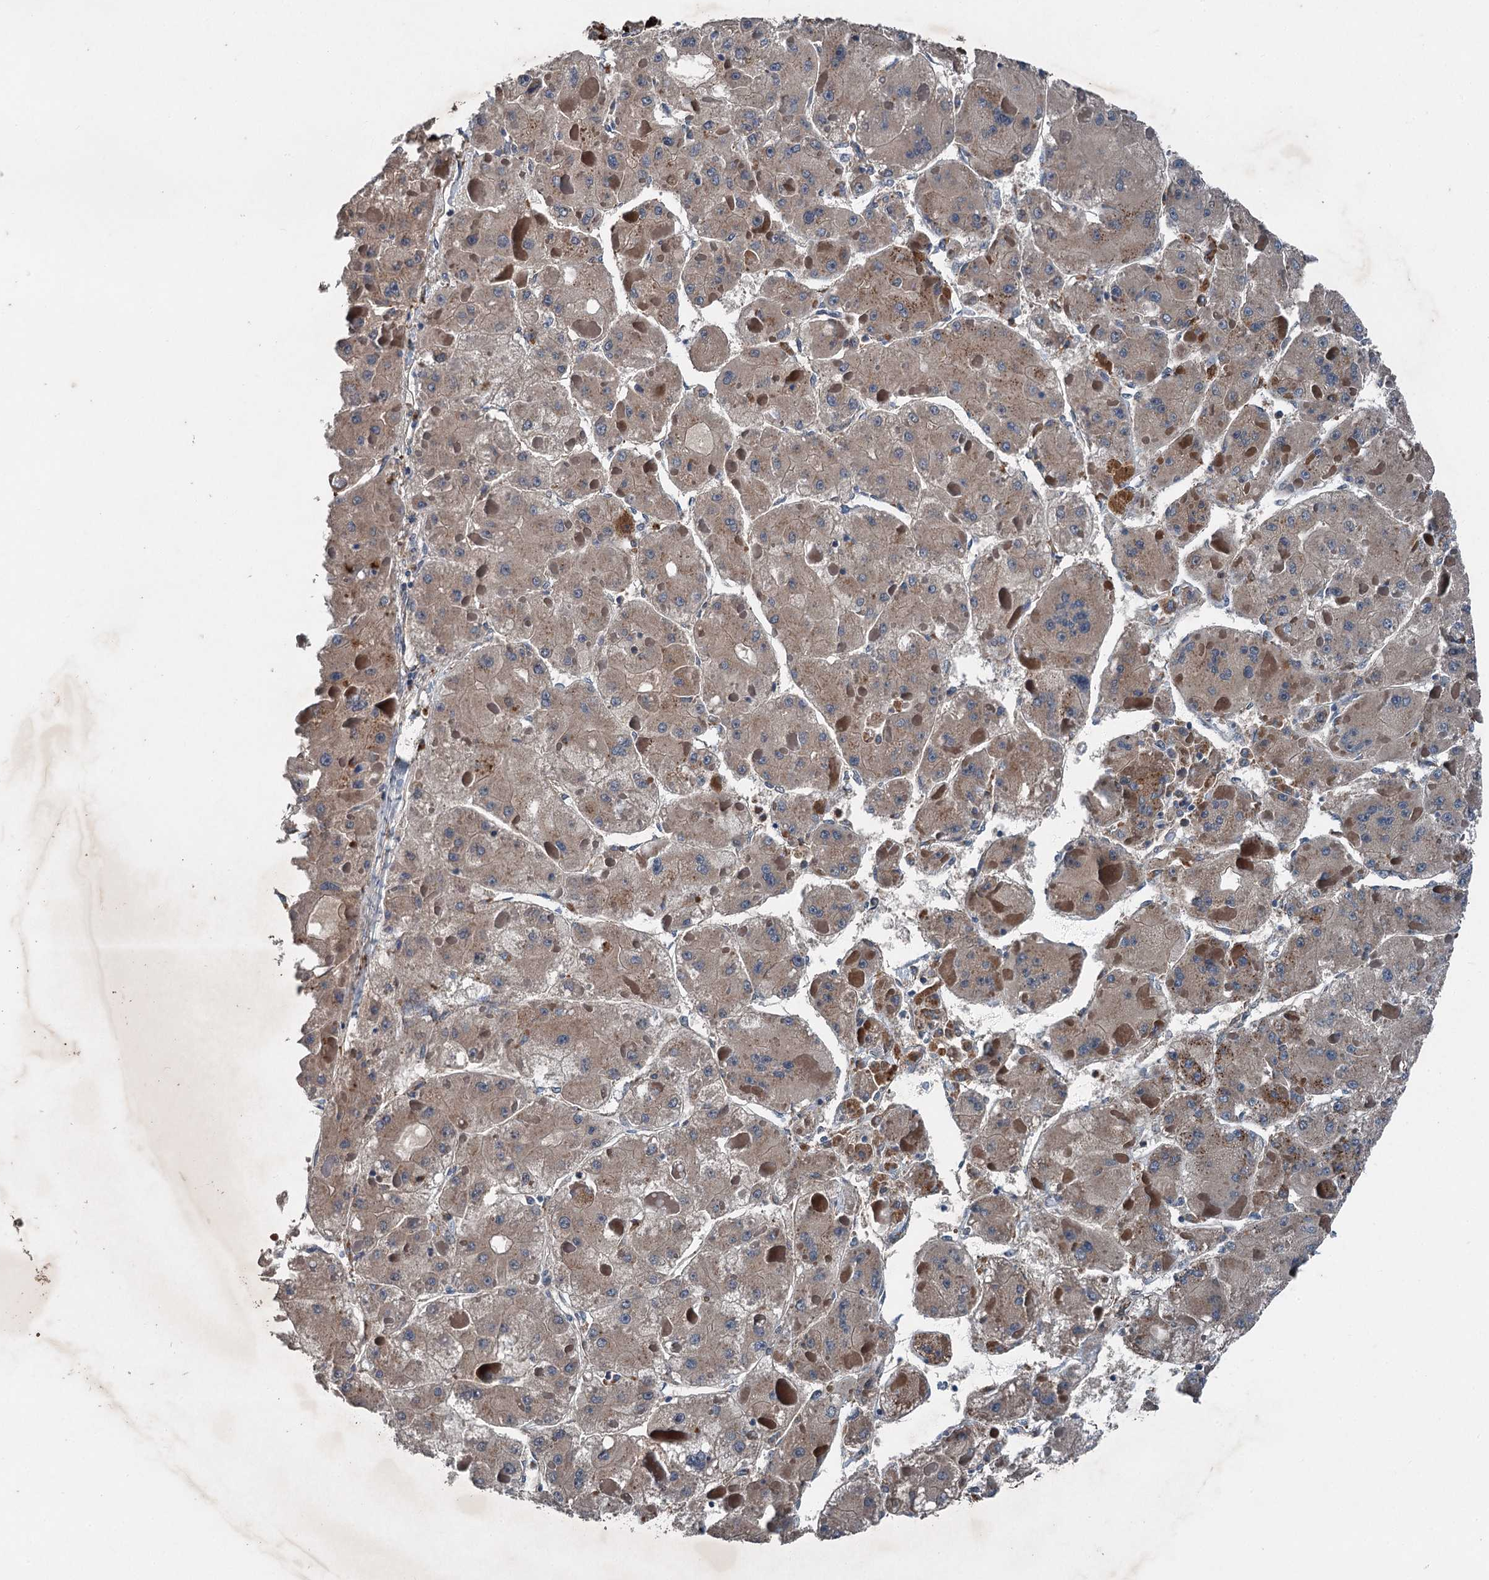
{"staining": {"intensity": "weak", "quantity": ">75%", "location": "cytoplasmic/membranous"}, "tissue": "liver cancer", "cell_type": "Tumor cells", "image_type": "cancer", "snomed": [{"axis": "morphology", "description": "Carcinoma, Hepatocellular, NOS"}, {"axis": "topography", "description": "Liver"}], "caption": "Immunohistochemistry (DAB) staining of human liver cancer (hepatocellular carcinoma) exhibits weak cytoplasmic/membranous protein staining in about >75% of tumor cells. (IHC, brightfield microscopy, high magnification).", "gene": "PDSS1", "patient": {"sex": "female", "age": 73}}